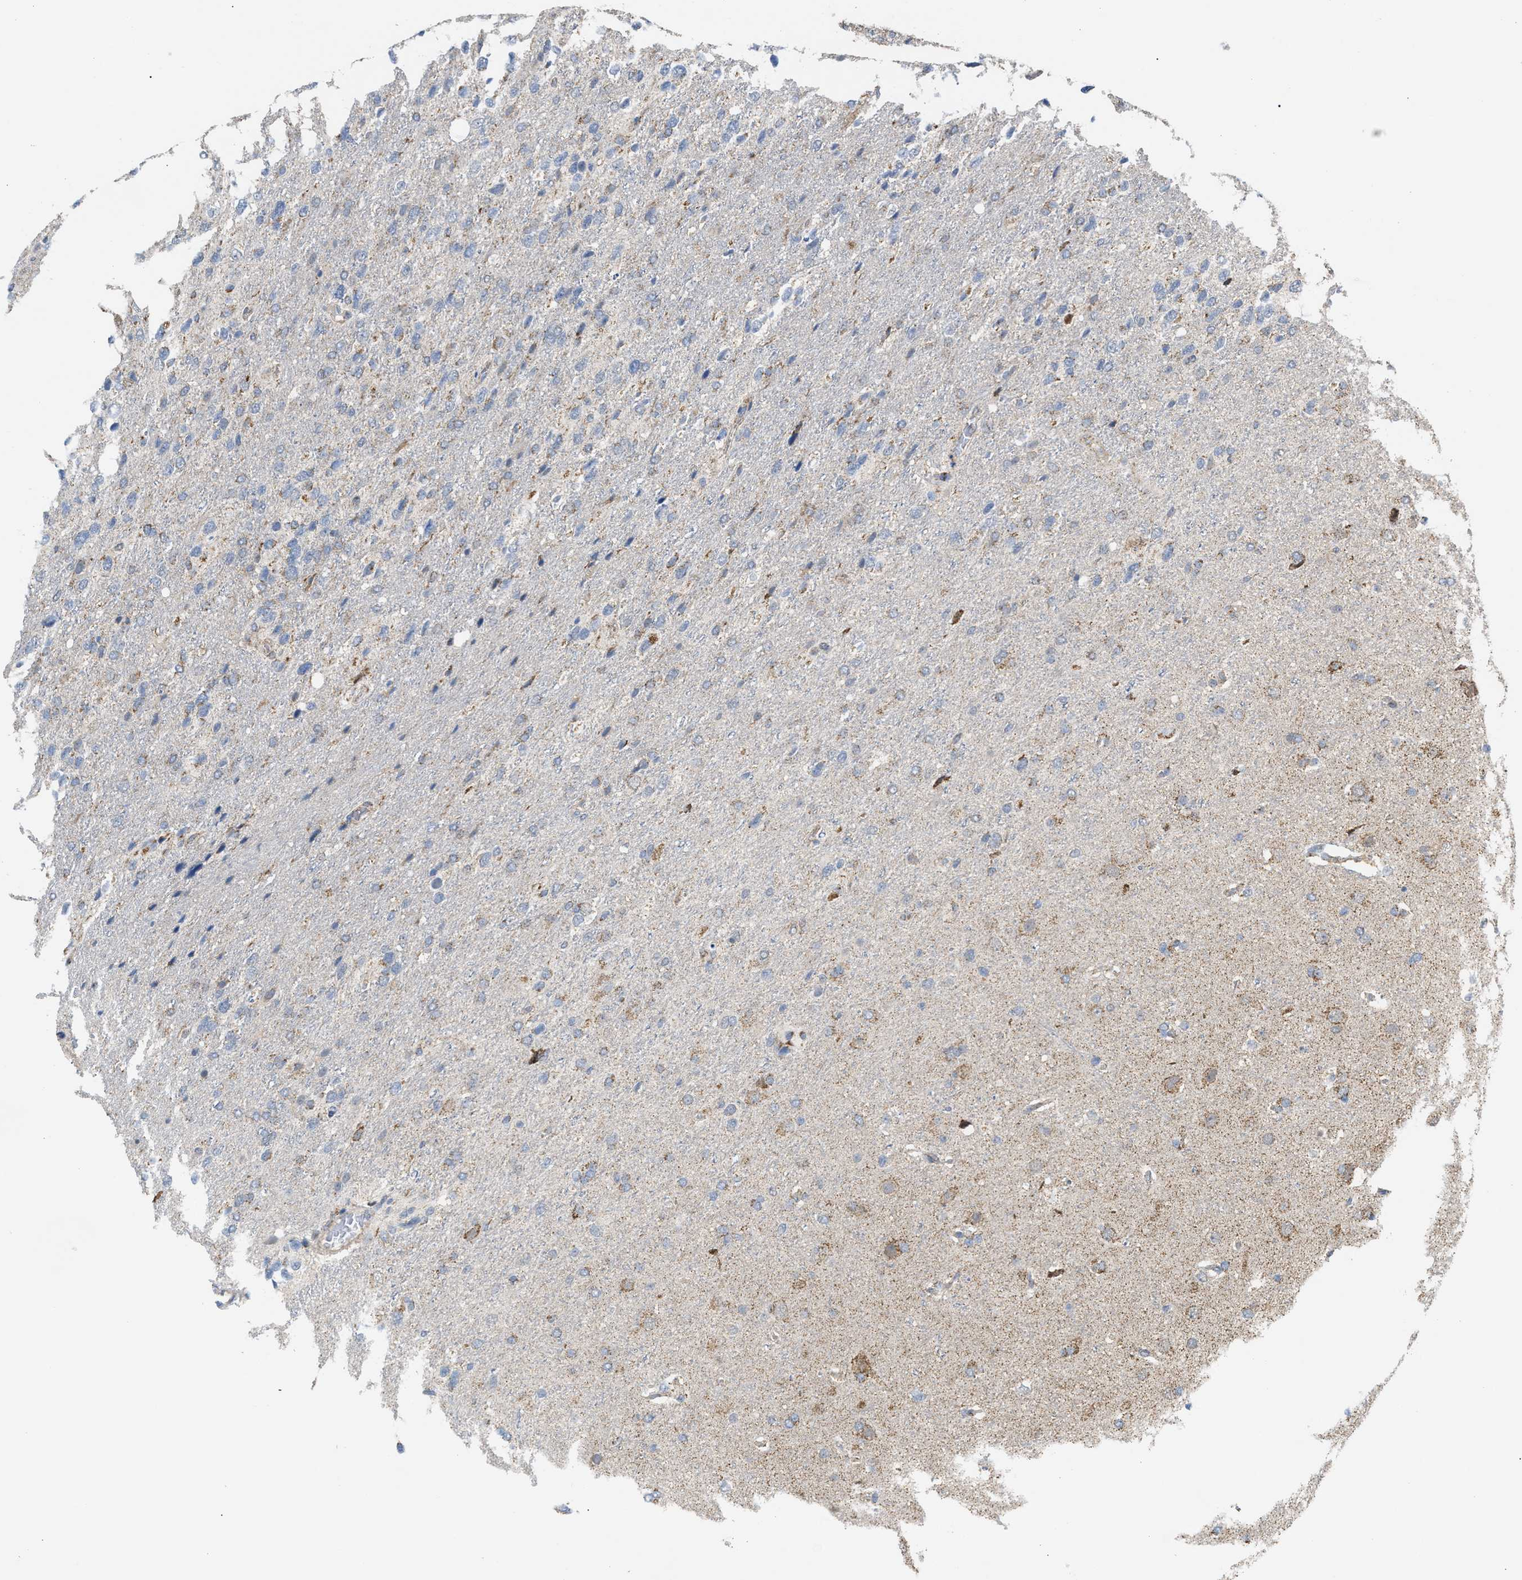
{"staining": {"intensity": "weak", "quantity": "<25%", "location": "cytoplasmic/membranous"}, "tissue": "glioma", "cell_type": "Tumor cells", "image_type": "cancer", "snomed": [{"axis": "morphology", "description": "Glioma, malignant, High grade"}, {"axis": "topography", "description": "Brain"}], "caption": "A histopathology image of glioma stained for a protein demonstrates no brown staining in tumor cells. (Stains: DAB (3,3'-diaminobenzidine) immunohistochemistry with hematoxylin counter stain, Microscopy: brightfield microscopy at high magnification).", "gene": "TACO1", "patient": {"sex": "female", "age": 58}}